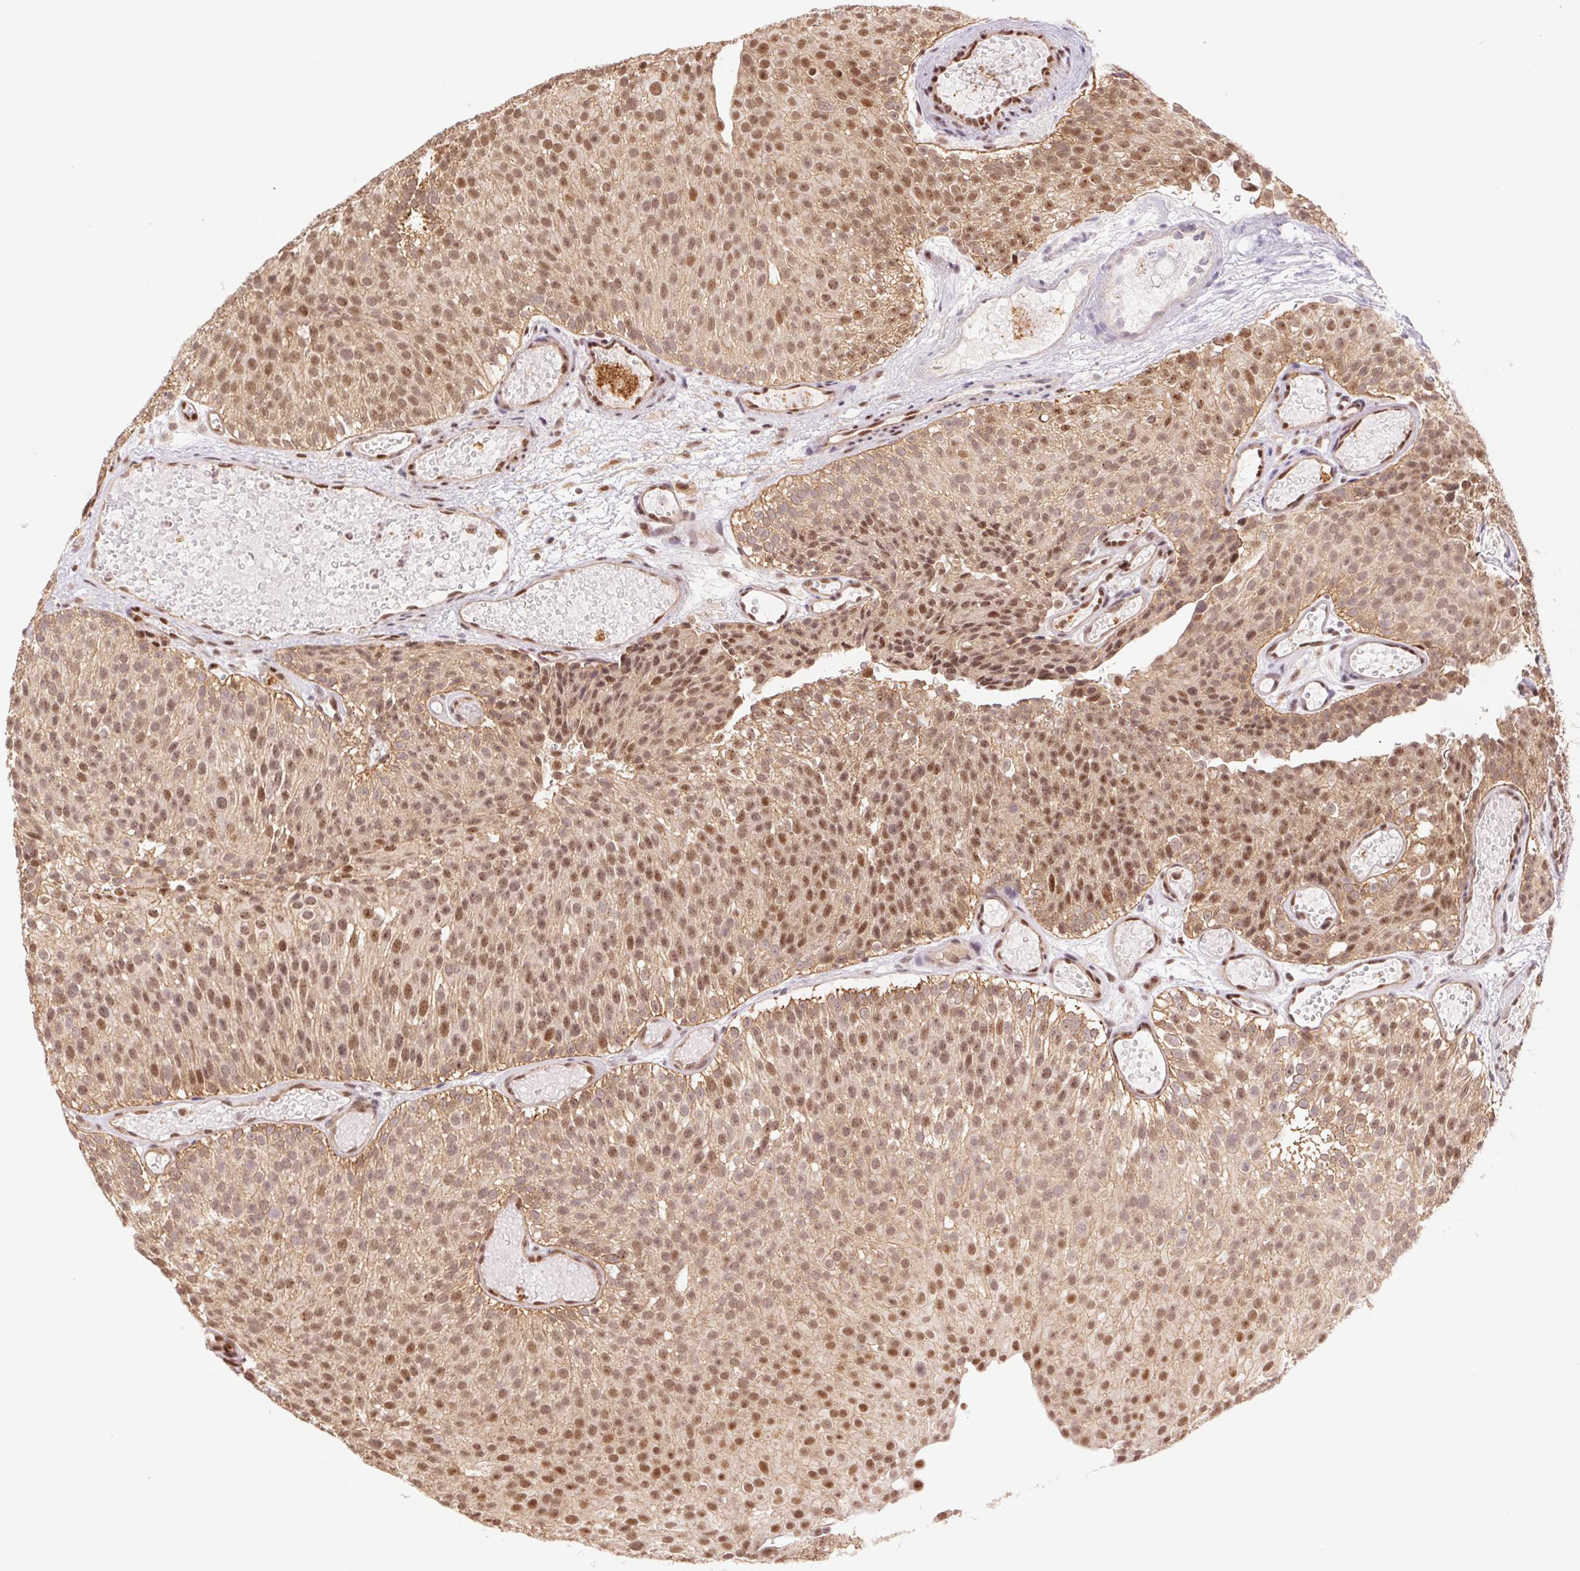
{"staining": {"intensity": "moderate", "quantity": ">75%", "location": "nuclear"}, "tissue": "urothelial cancer", "cell_type": "Tumor cells", "image_type": "cancer", "snomed": [{"axis": "morphology", "description": "Urothelial carcinoma, Low grade"}, {"axis": "topography", "description": "Urinary bladder"}], "caption": "Immunohistochemical staining of low-grade urothelial carcinoma shows medium levels of moderate nuclear positivity in about >75% of tumor cells.", "gene": "CWC25", "patient": {"sex": "male", "age": 78}}